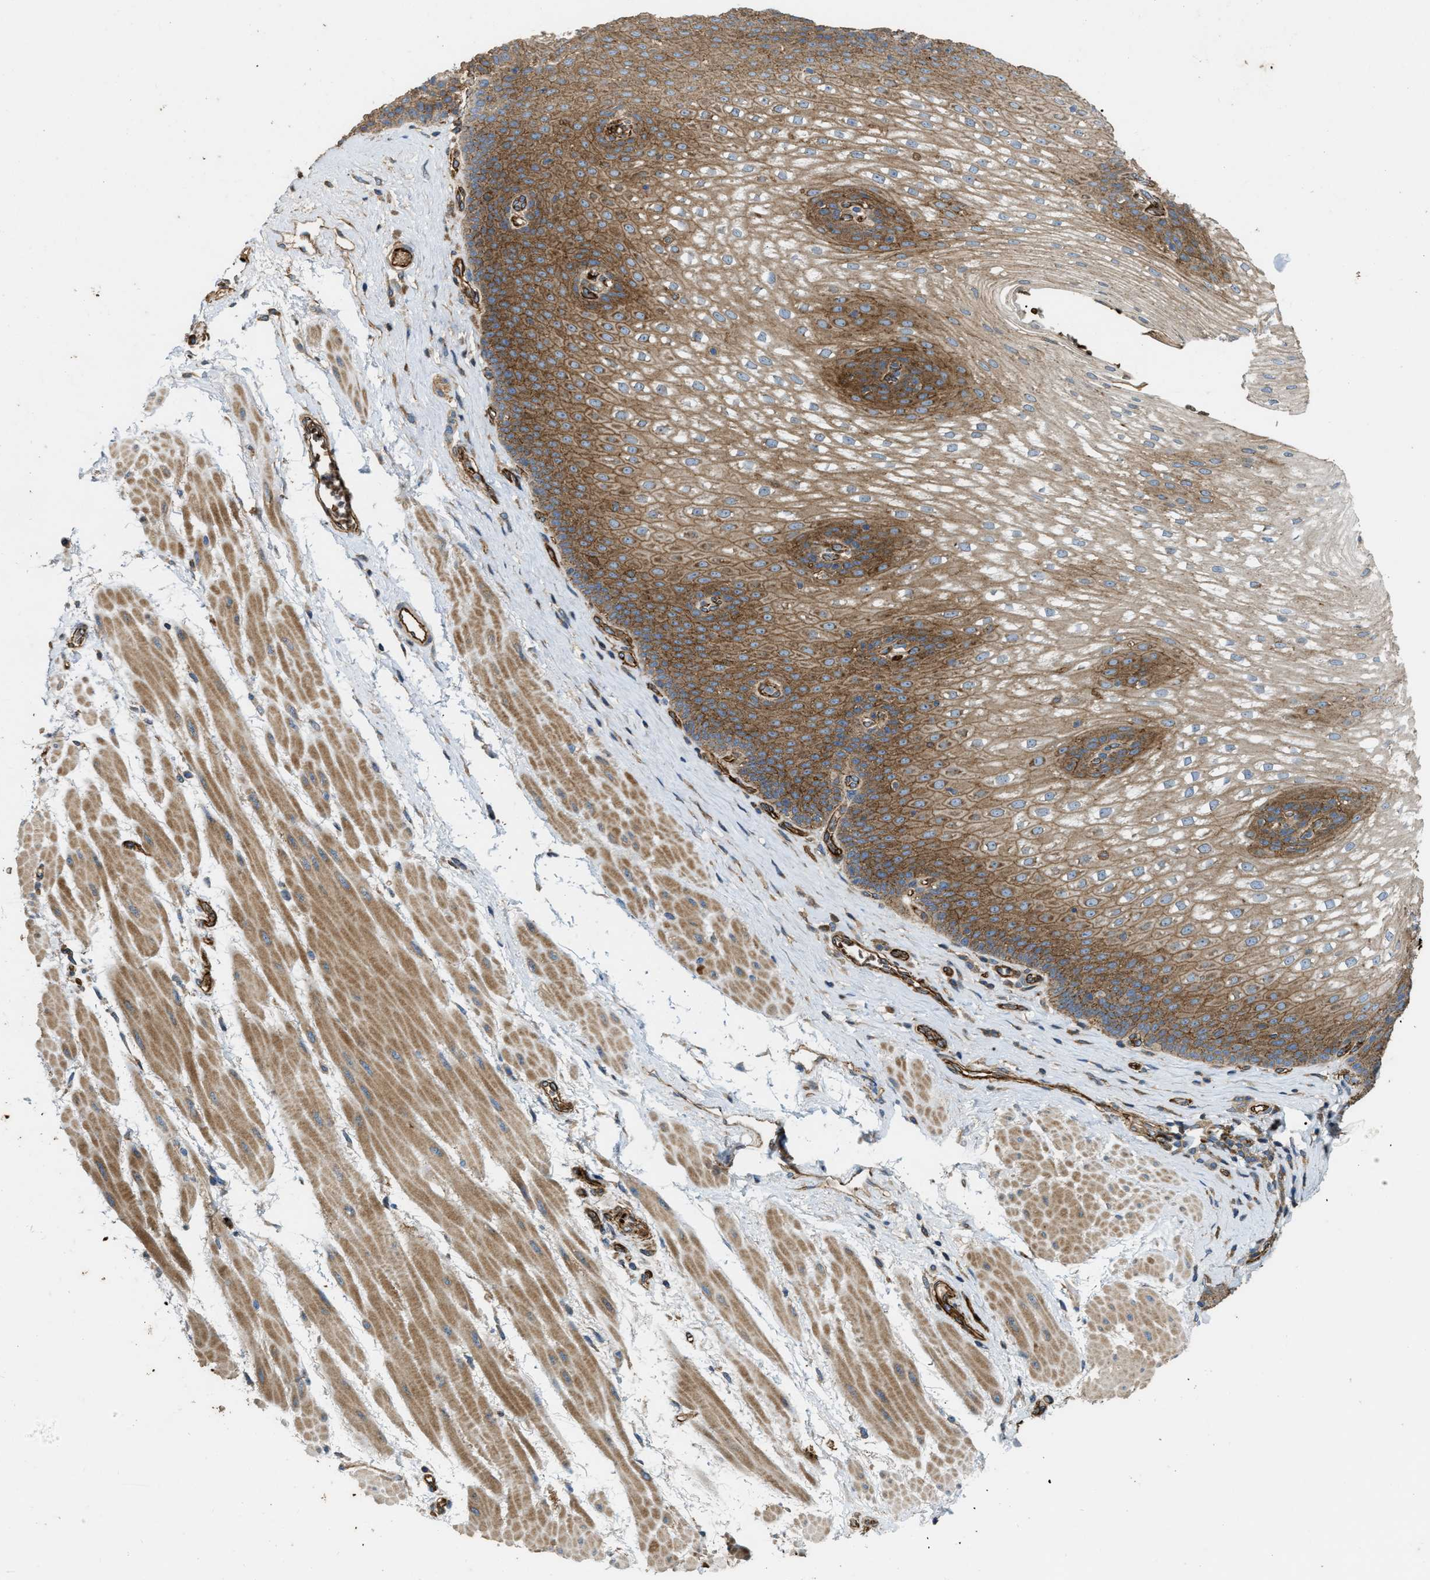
{"staining": {"intensity": "strong", "quantity": ">75%", "location": "cytoplasmic/membranous"}, "tissue": "esophagus", "cell_type": "Squamous epithelial cells", "image_type": "normal", "snomed": [{"axis": "morphology", "description": "Normal tissue, NOS"}, {"axis": "topography", "description": "Esophagus"}], "caption": "Immunohistochemical staining of benign esophagus exhibits strong cytoplasmic/membranous protein positivity in about >75% of squamous epithelial cells. (DAB (3,3'-diaminobenzidine) IHC, brown staining for protein, blue staining for nuclei).", "gene": "ERC1", "patient": {"sex": "male", "age": 48}}